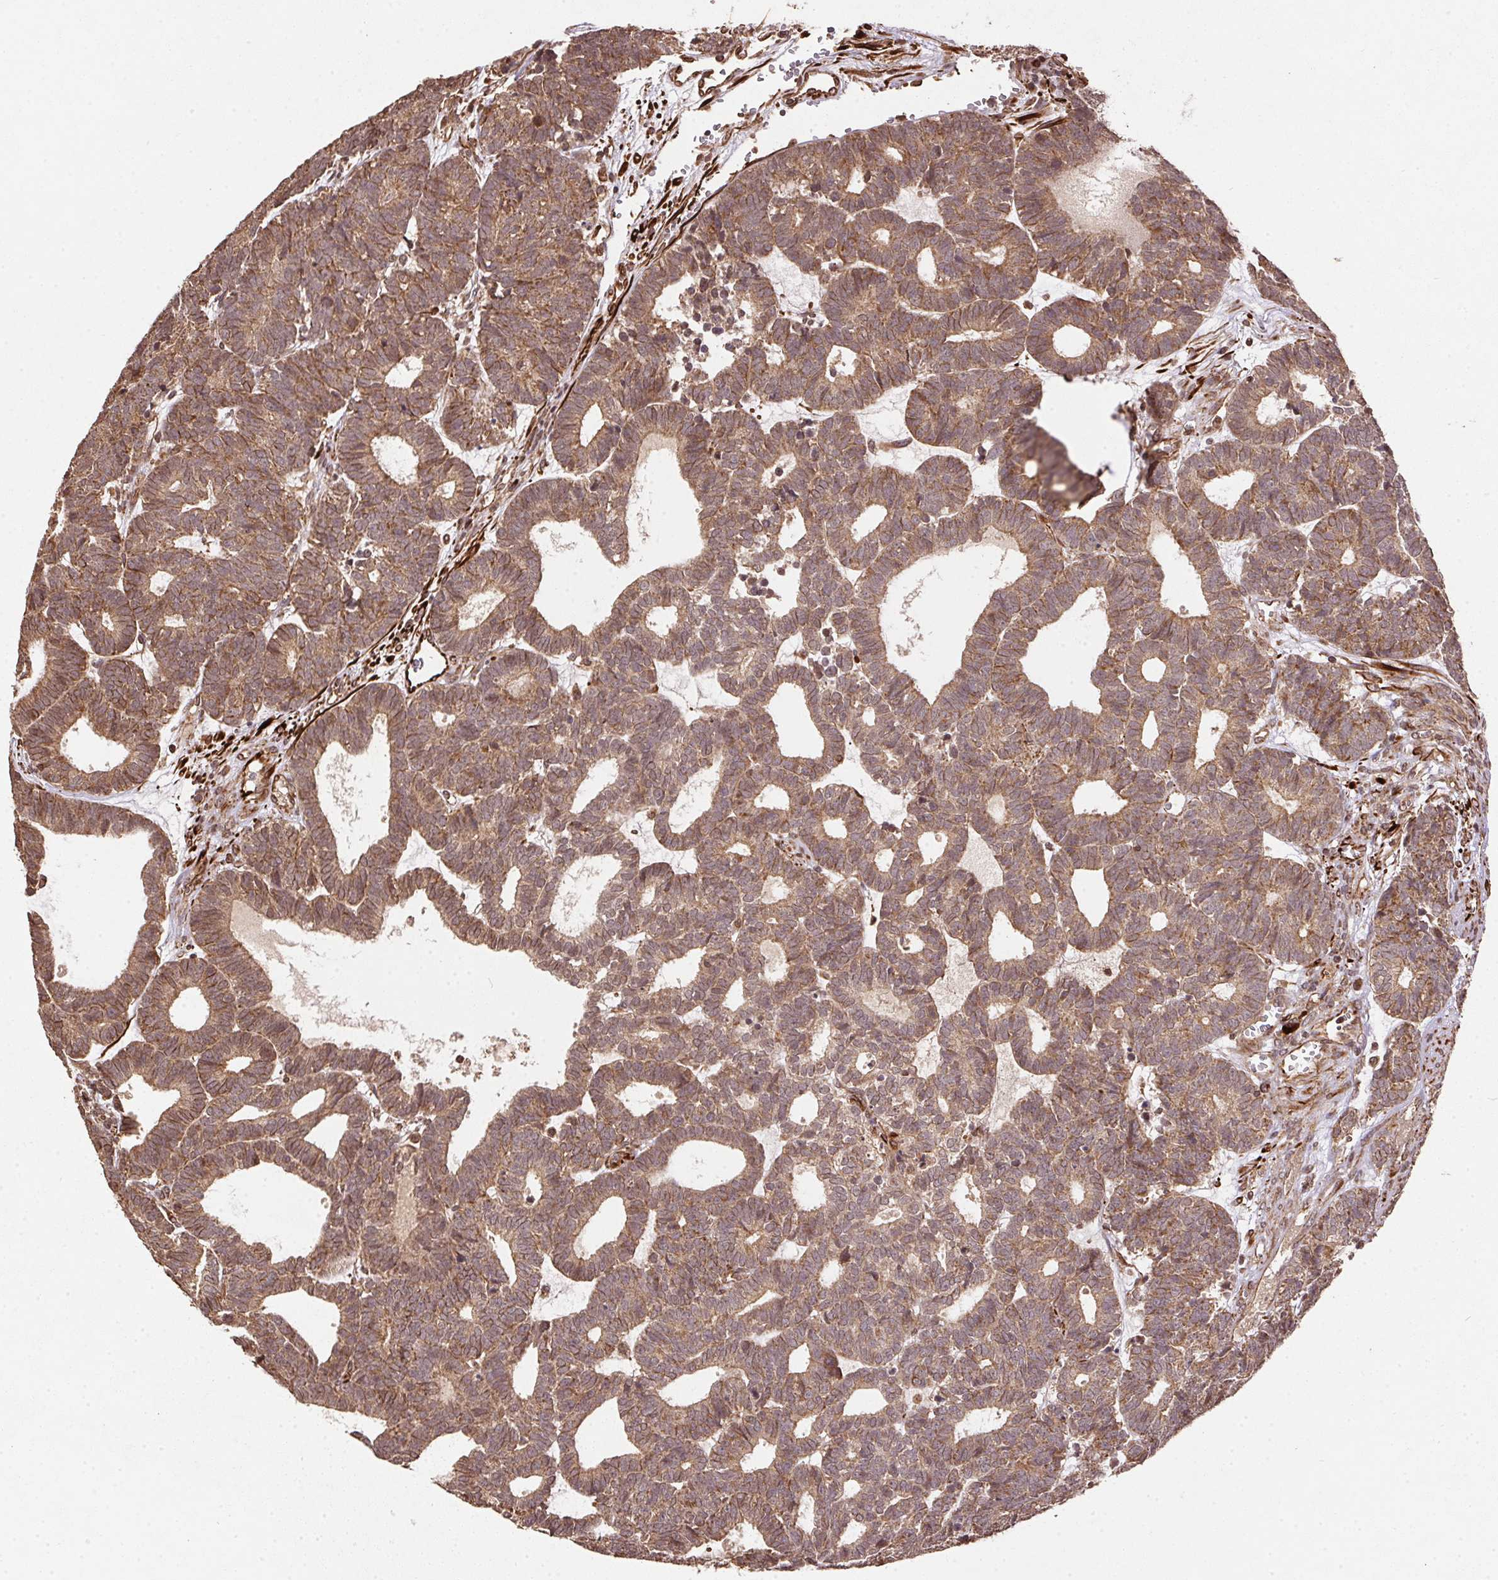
{"staining": {"intensity": "weak", "quantity": ">75%", "location": "cytoplasmic/membranous"}, "tissue": "head and neck cancer", "cell_type": "Tumor cells", "image_type": "cancer", "snomed": [{"axis": "morphology", "description": "Adenocarcinoma, NOS"}, {"axis": "topography", "description": "Head-Neck"}], "caption": "Protein expression analysis of head and neck adenocarcinoma exhibits weak cytoplasmic/membranous positivity in approximately >75% of tumor cells. (DAB (3,3'-diaminobenzidine) IHC with brightfield microscopy, high magnification).", "gene": "SPRED2", "patient": {"sex": "female", "age": 81}}